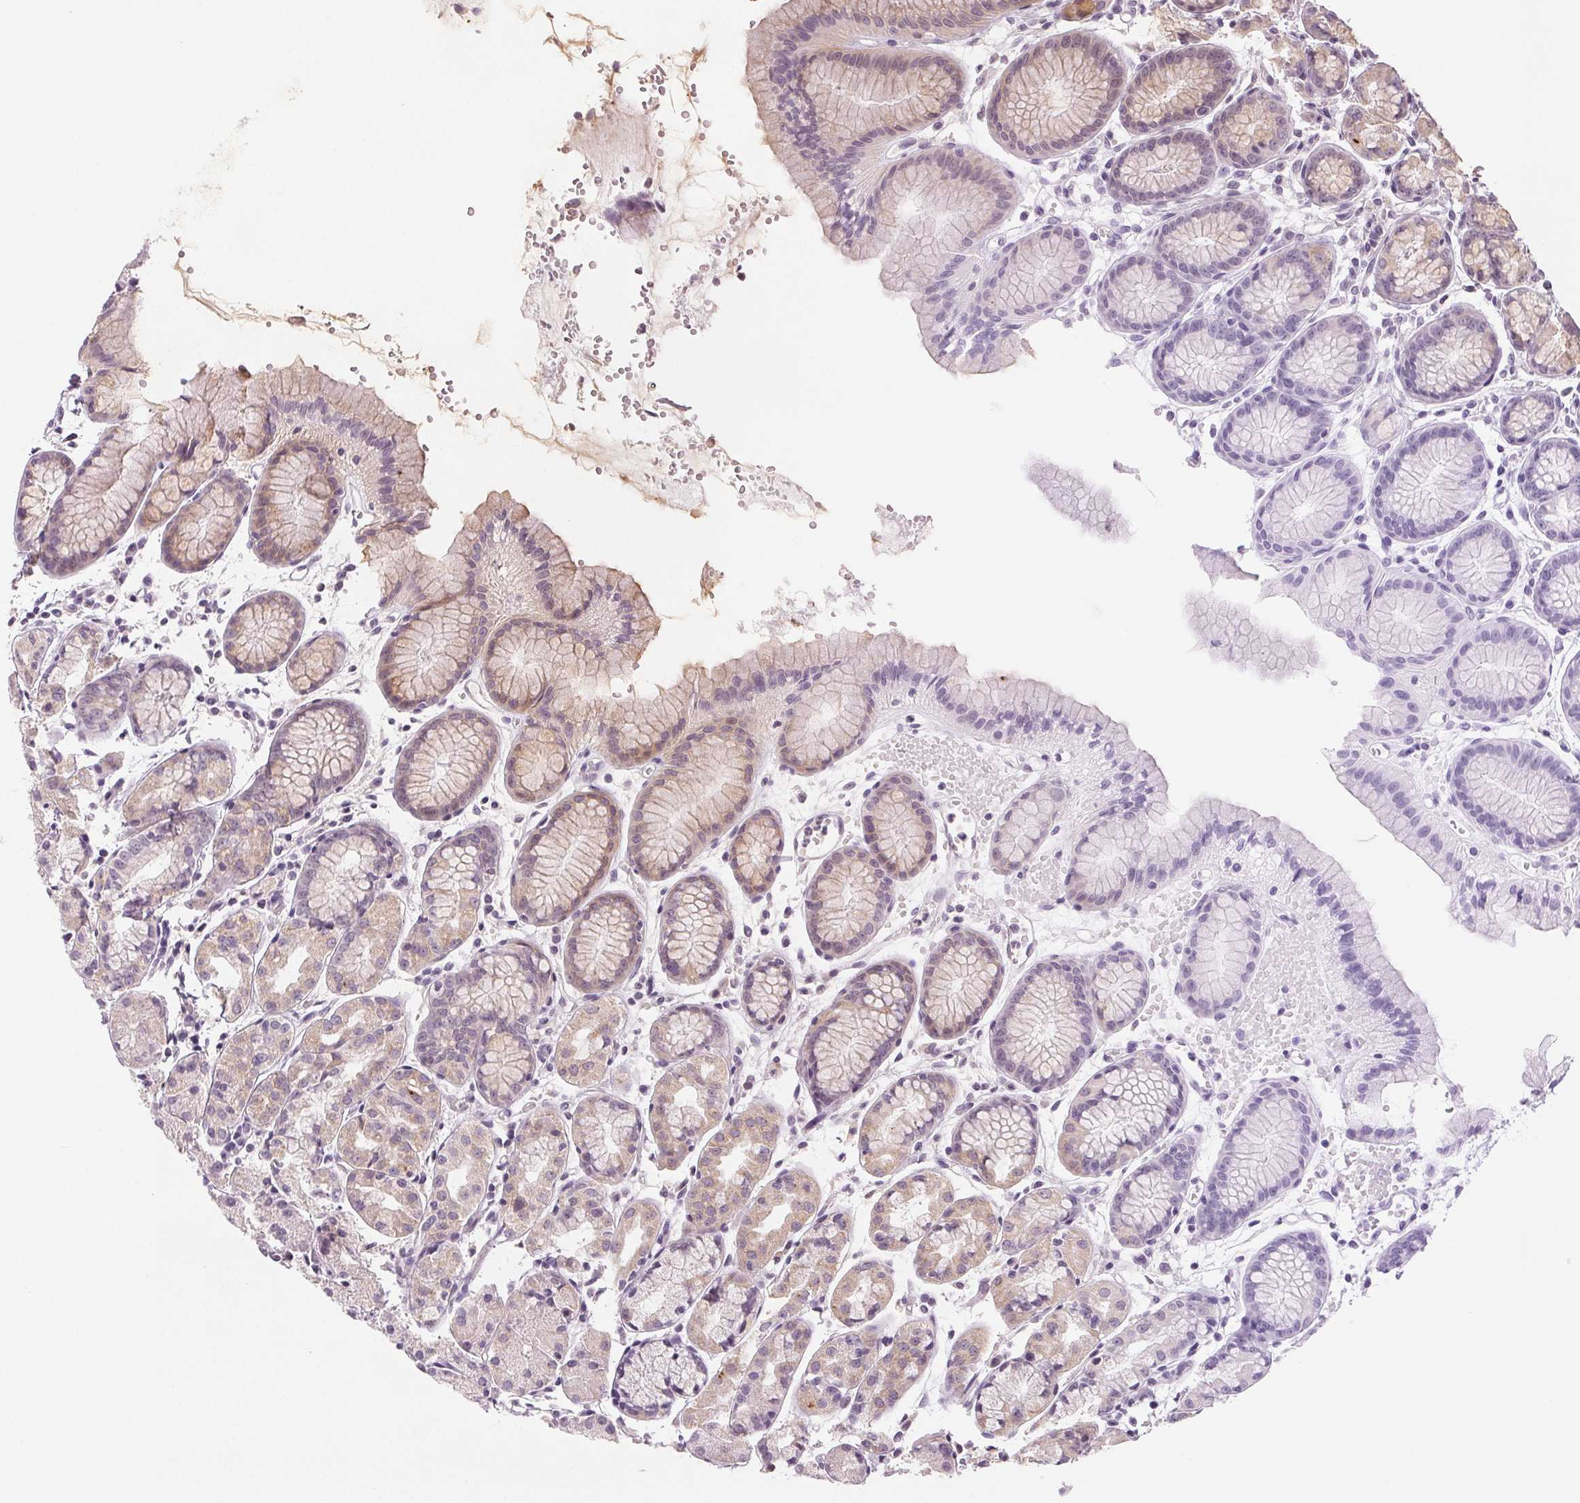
{"staining": {"intensity": "weak", "quantity": "25%-75%", "location": "cytoplasmic/membranous"}, "tissue": "stomach", "cell_type": "Glandular cells", "image_type": "normal", "snomed": [{"axis": "morphology", "description": "Normal tissue, NOS"}, {"axis": "topography", "description": "Stomach, upper"}], "caption": "High-power microscopy captured an immunohistochemistry (IHC) micrograph of unremarkable stomach, revealing weak cytoplasmic/membranous positivity in about 25%-75% of glandular cells. The staining was performed using DAB (3,3'-diaminobenzidine), with brown indicating positive protein expression. Nuclei are stained blue with hematoxylin.", "gene": "EHHADH", "patient": {"sex": "male", "age": 47}}